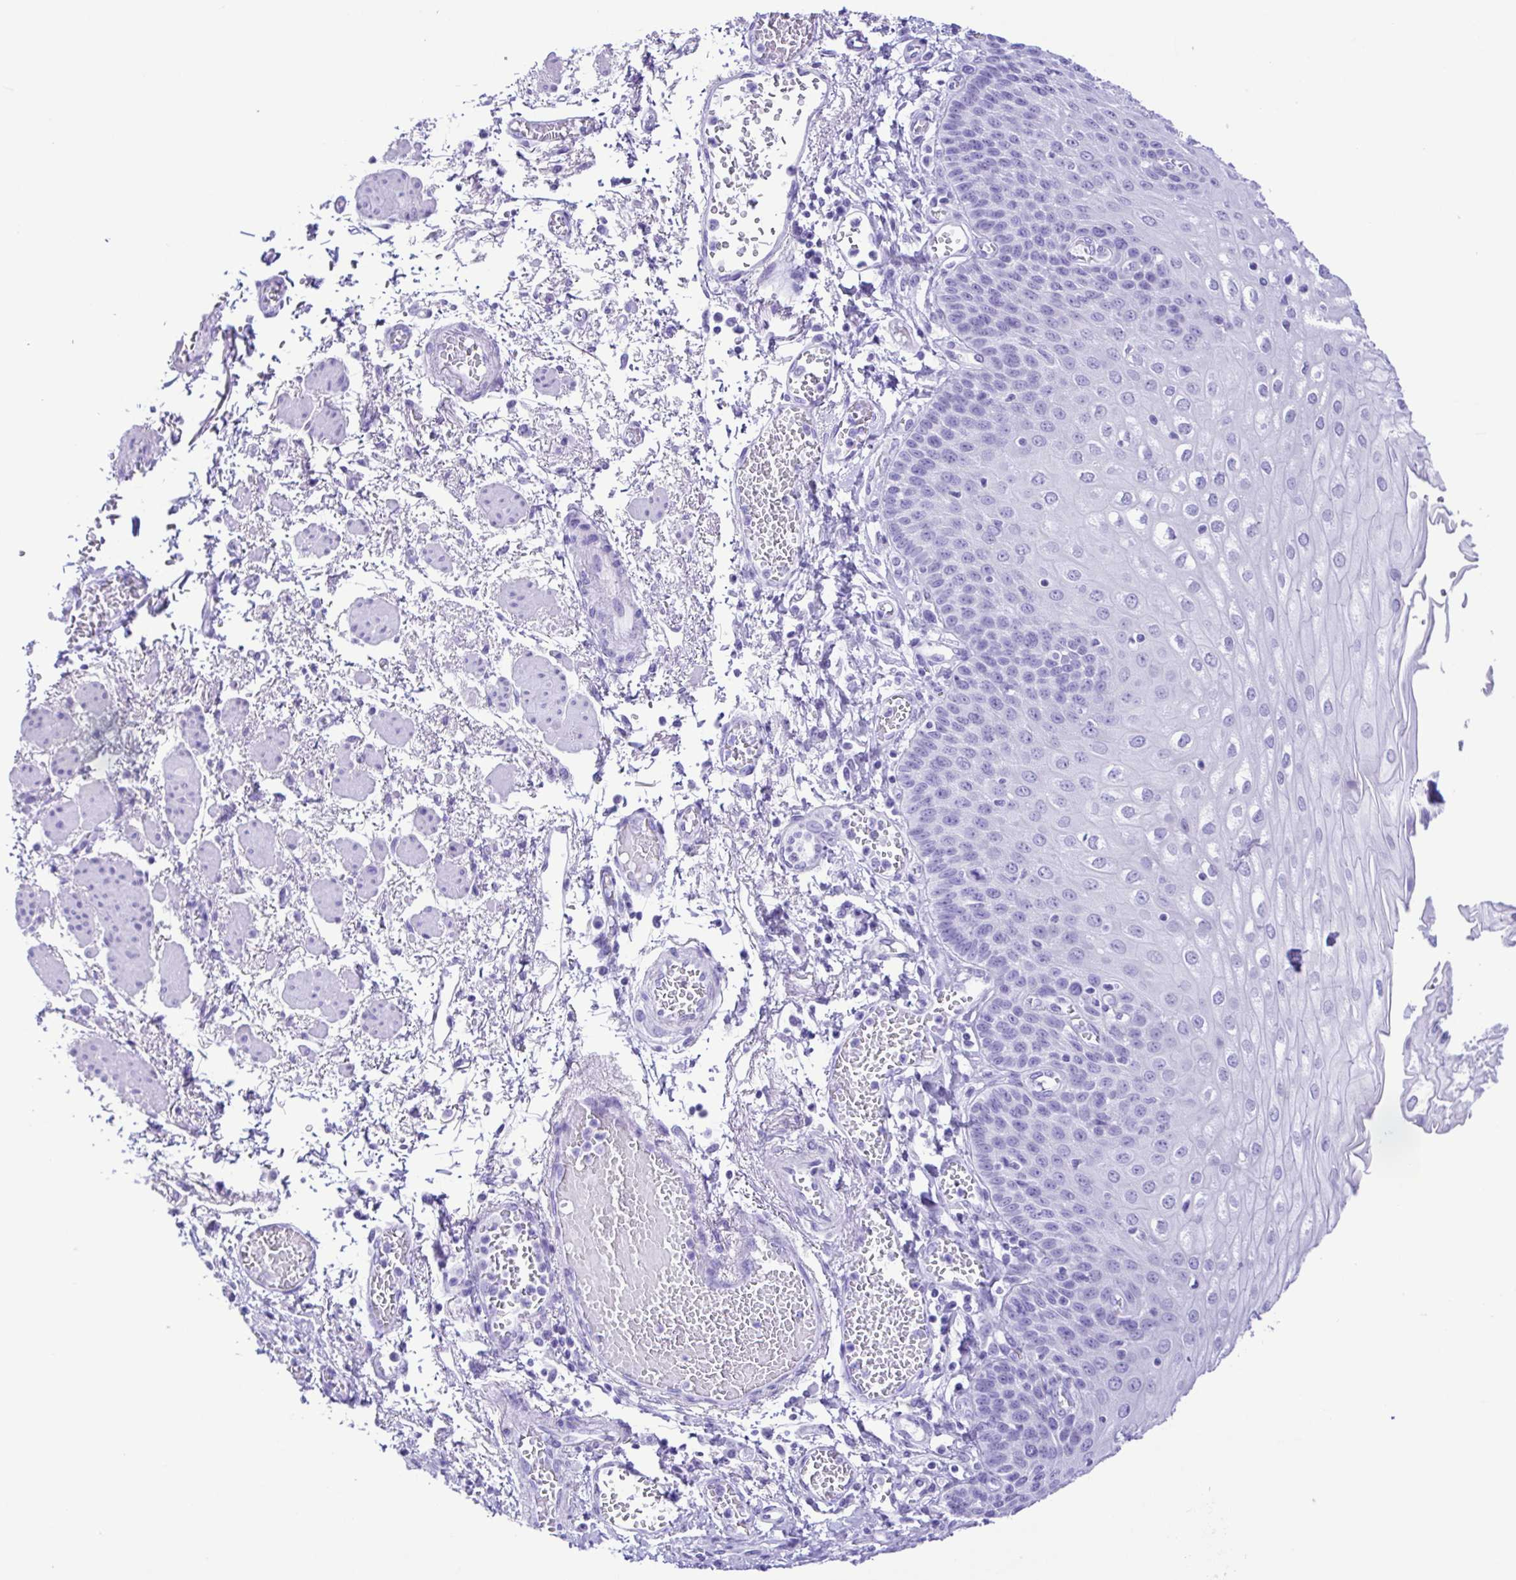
{"staining": {"intensity": "negative", "quantity": "none", "location": "none"}, "tissue": "esophagus", "cell_type": "Squamous epithelial cells", "image_type": "normal", "snomed": [{"axis": "morphology", "description": "Normal tissue, NOS"}, {"axis": "morphology", "description": "Adenocarcinoma, NOS"}, {"axis": "topography", "description": "Esophagus"}], "caption": "IHC histopathology image of unremarkable human esophagus stained for a protein (brown), which reveals no positivity in squamous epithelial cells.", "gene": "ERP27", "patient": {"sex": "male", "age": 81}}